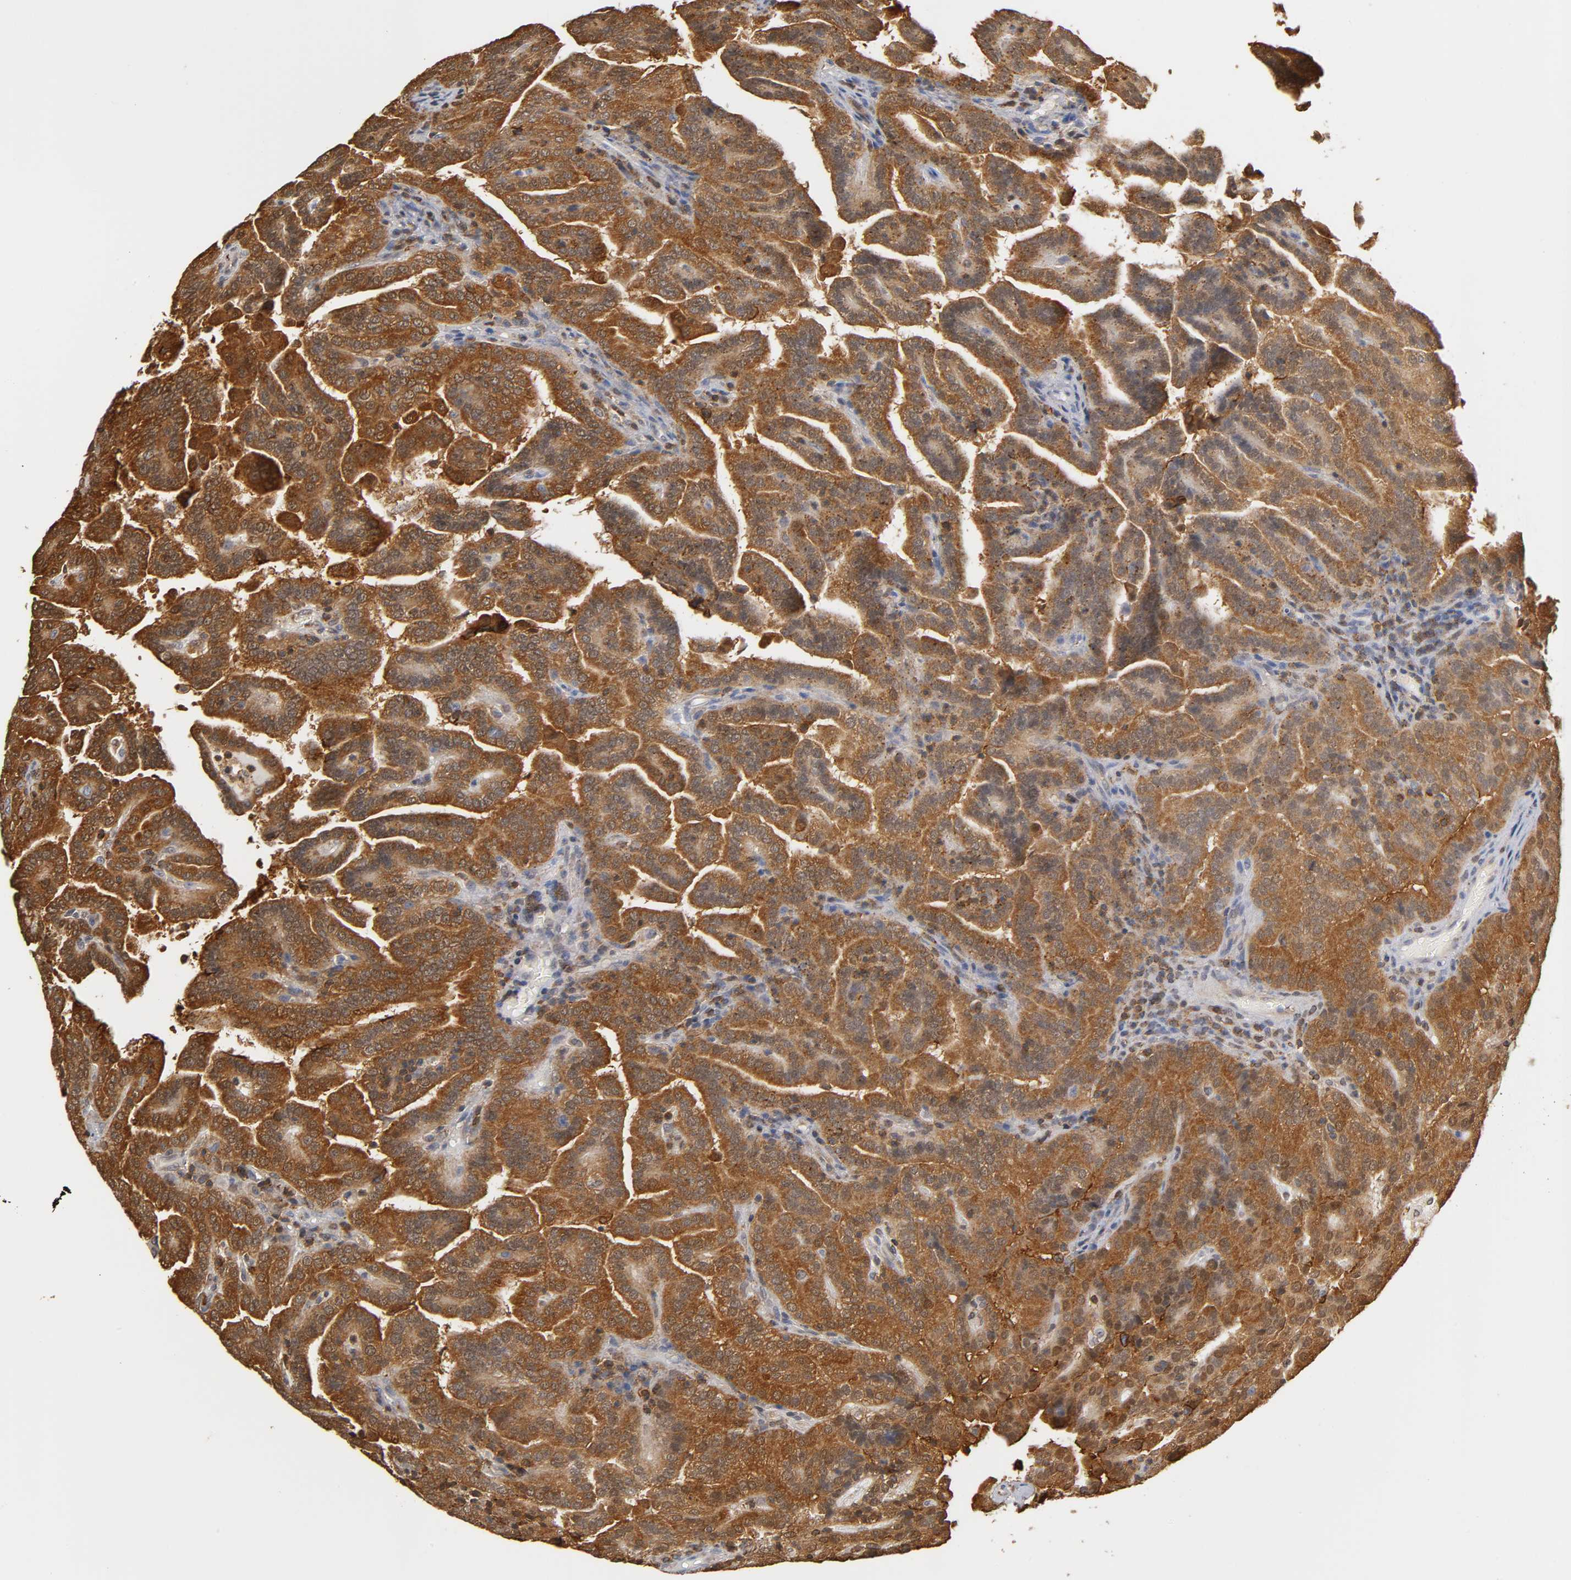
{"staining": {"intensity": "strong", "quantity": ">75%", "location": "cytoplasmic/membranous"}, "tissue": "renal cancer", "cell_type": "Tumor cells", "image_type": "cancer", "snomed": [{"axis": "morphology", "description": "Adenocarcinoma, NOS"}, {"axis": "topography", "description": "Kidney"}], "caption": "About >75% of tumor cells in human renal cancer (adenocarcinoma) display strong cytoplasmic/membranous protein expression as visualized by brown immunohistochemical staining.", "gene": "ANXA11", "patient": {"sex": "male", "age": 61}}